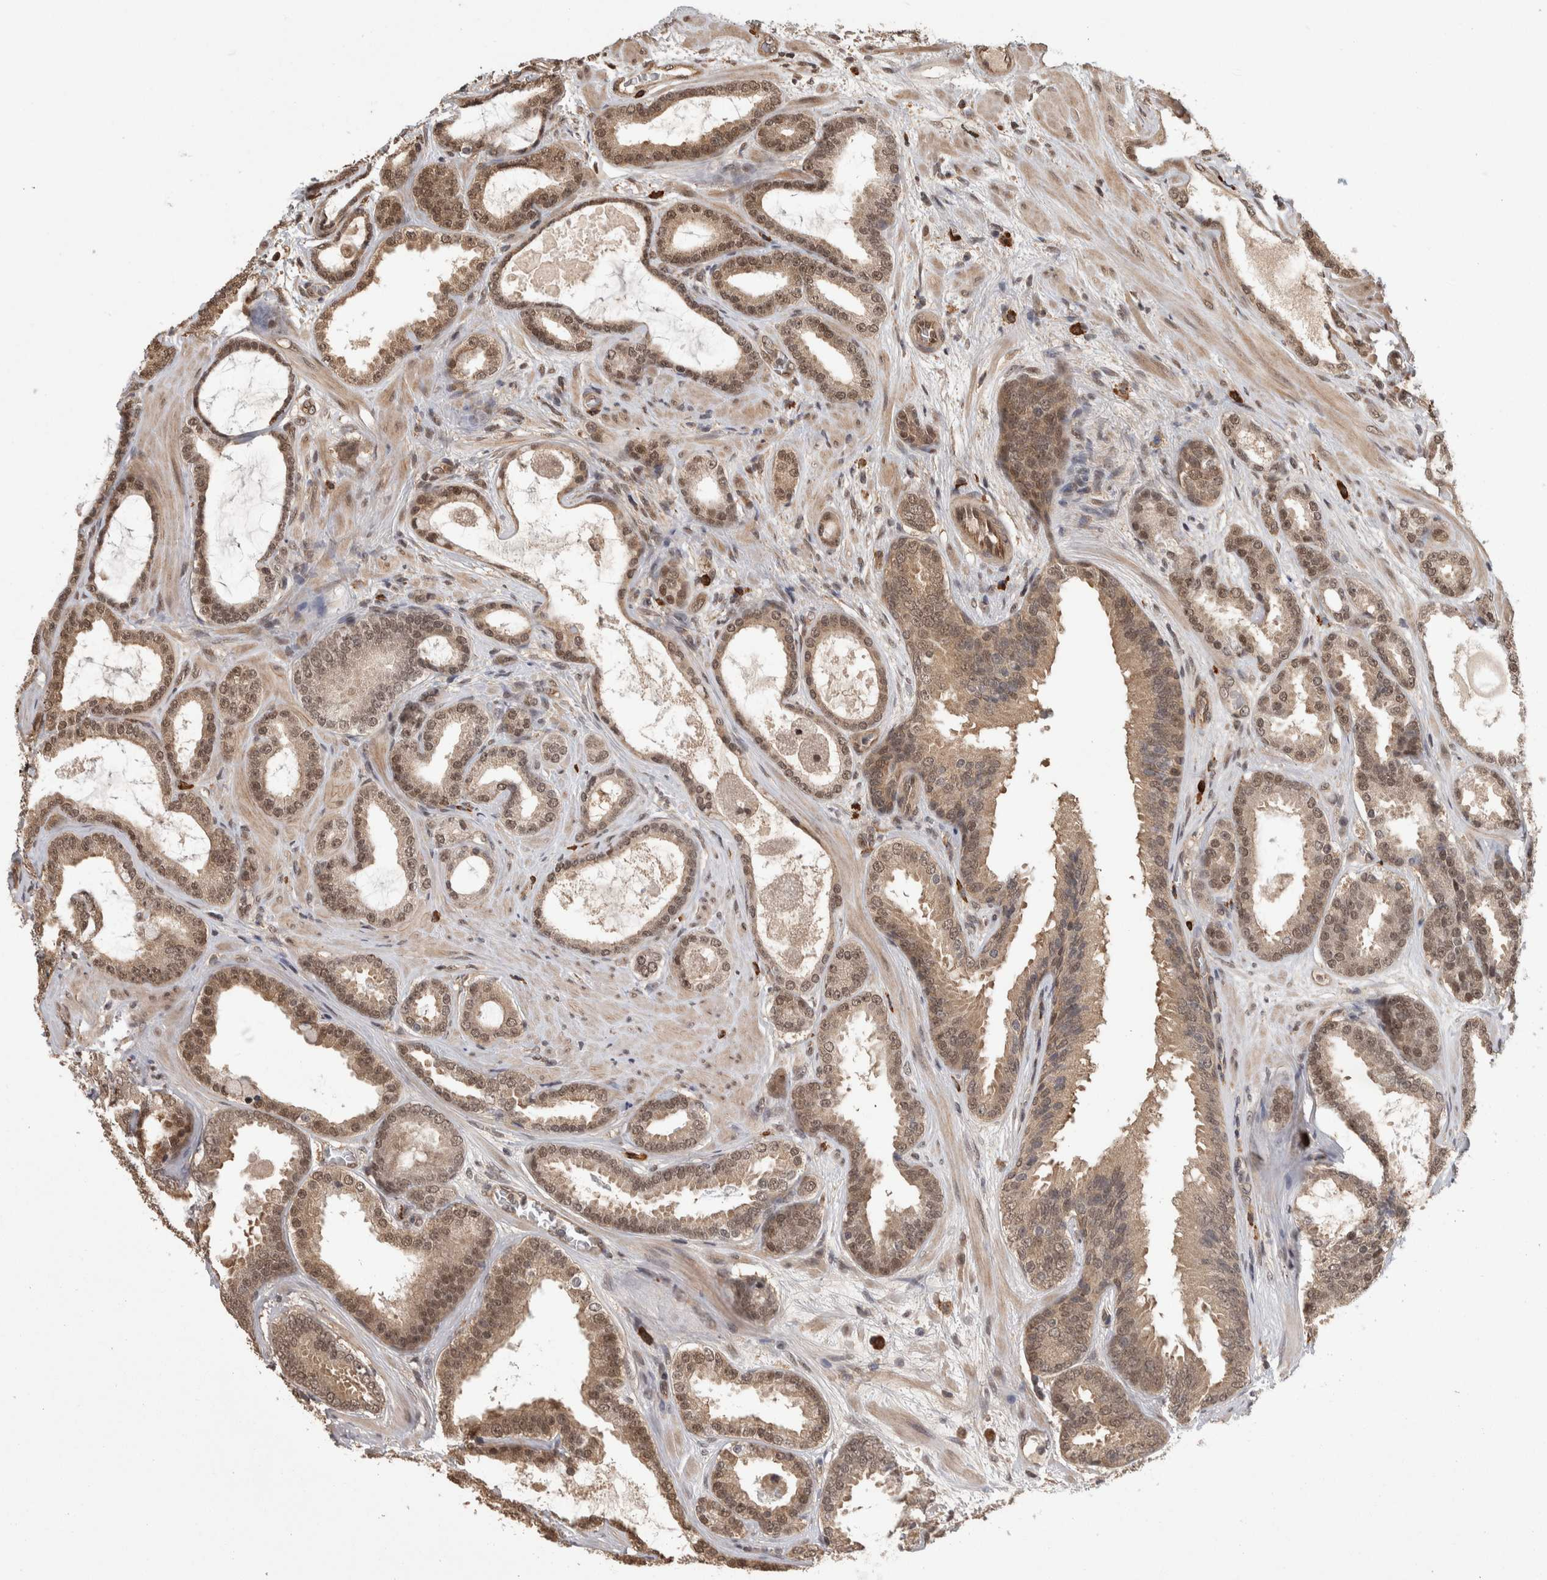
{"staining": {"intensity": "strong", "quantity": ">75%", "location": "cytoplasmic/membranous,nuclear"}, "tissue": "prostate cancer", "cell_type": "Tumor cells", "image_type": "cancer", "snomed": [{"axis": "morphology", "description": "Adenocarcinoma, High grade"}, {"axis": "topography", "description": "Prostate"}], "caption": "Protein staining of prostate cancer (high-grade adenocarcinoma) tissue reveals strong cytoplasmic/membranous and nuclear positivity in about >75% of tumor cells.", "gene": "ZNF592", "patient": {"sex": "male", "age": 60}}